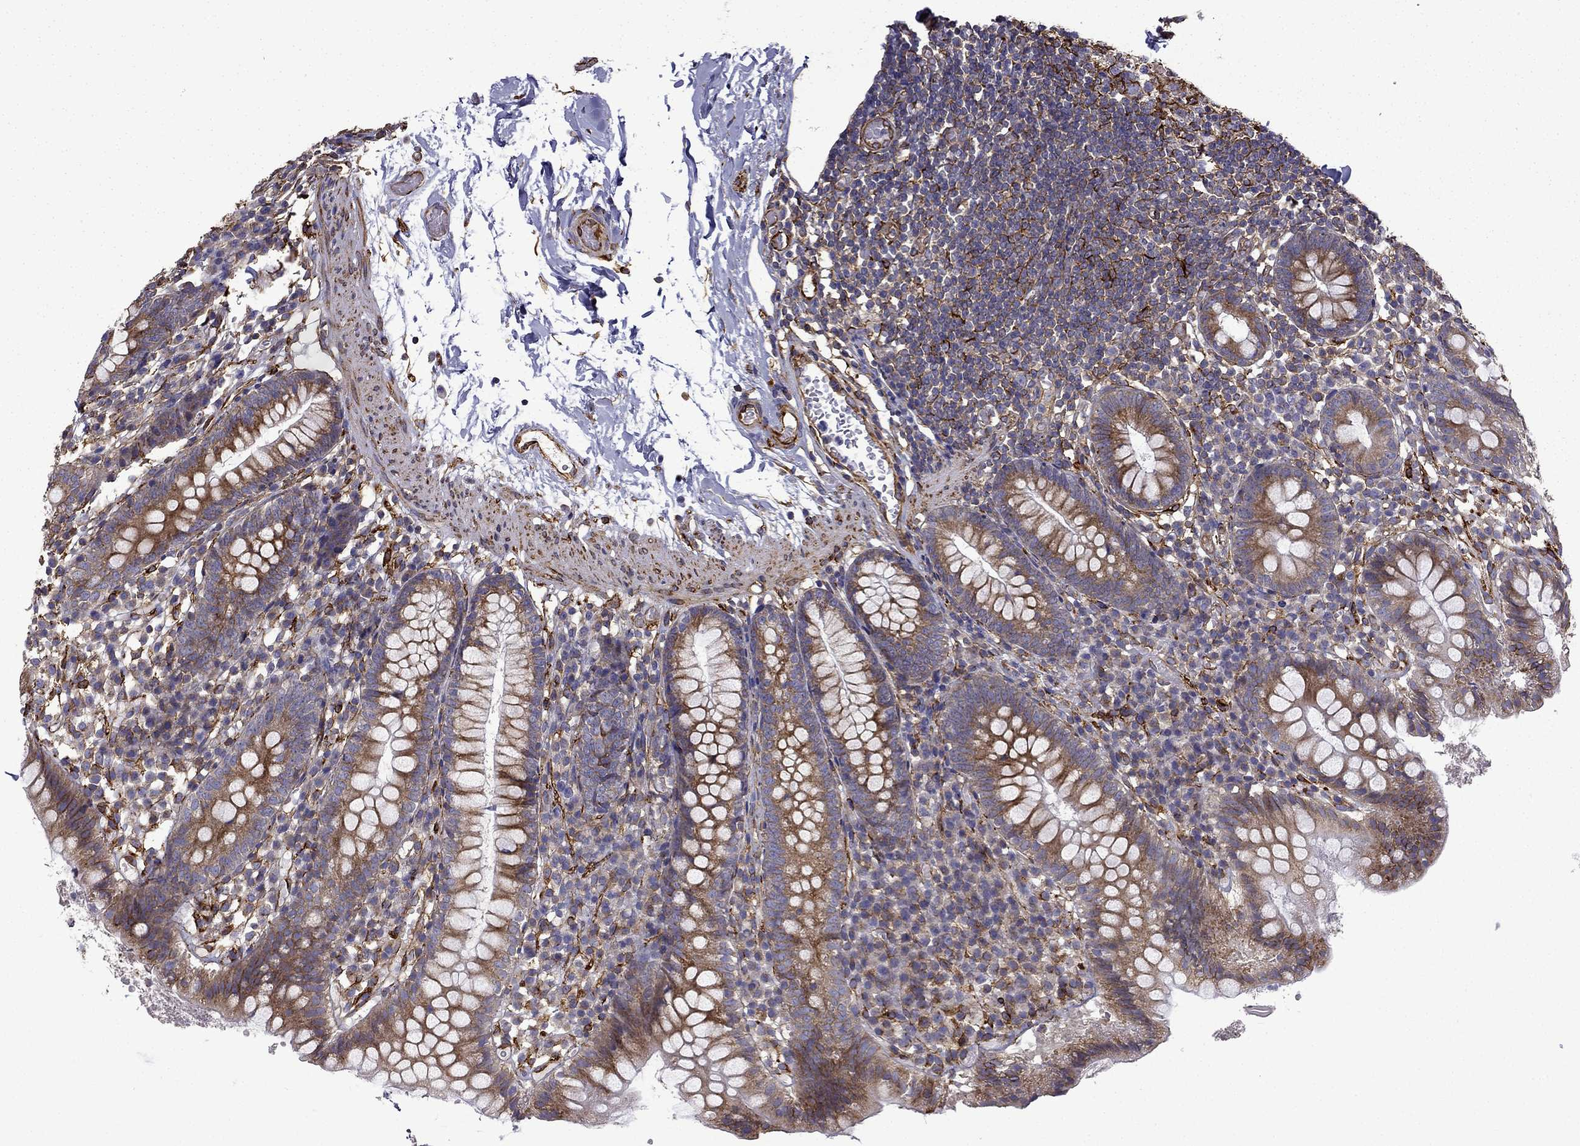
{"staining": {"intensity": "strong", "quantity": "25%-75%", "location": "cytoplasmic/membranous"}, "tissue": "small intestine", "cell_type": "Glandular cells", "image_type": "normal", "snomed": [{"axis": "morphology", "description": "Normal tissue, NOS"}, {"axis": "topography", "description": "Small intestine"}], "caption": "Protein expression by immunohistochemistry shows strong cytoplasmic/membranous staining in about 25%-75% of glandular cells in unremarkable small intestine.", "gene": "MAP4", "patient": {"sex": "female", "age": 90}}